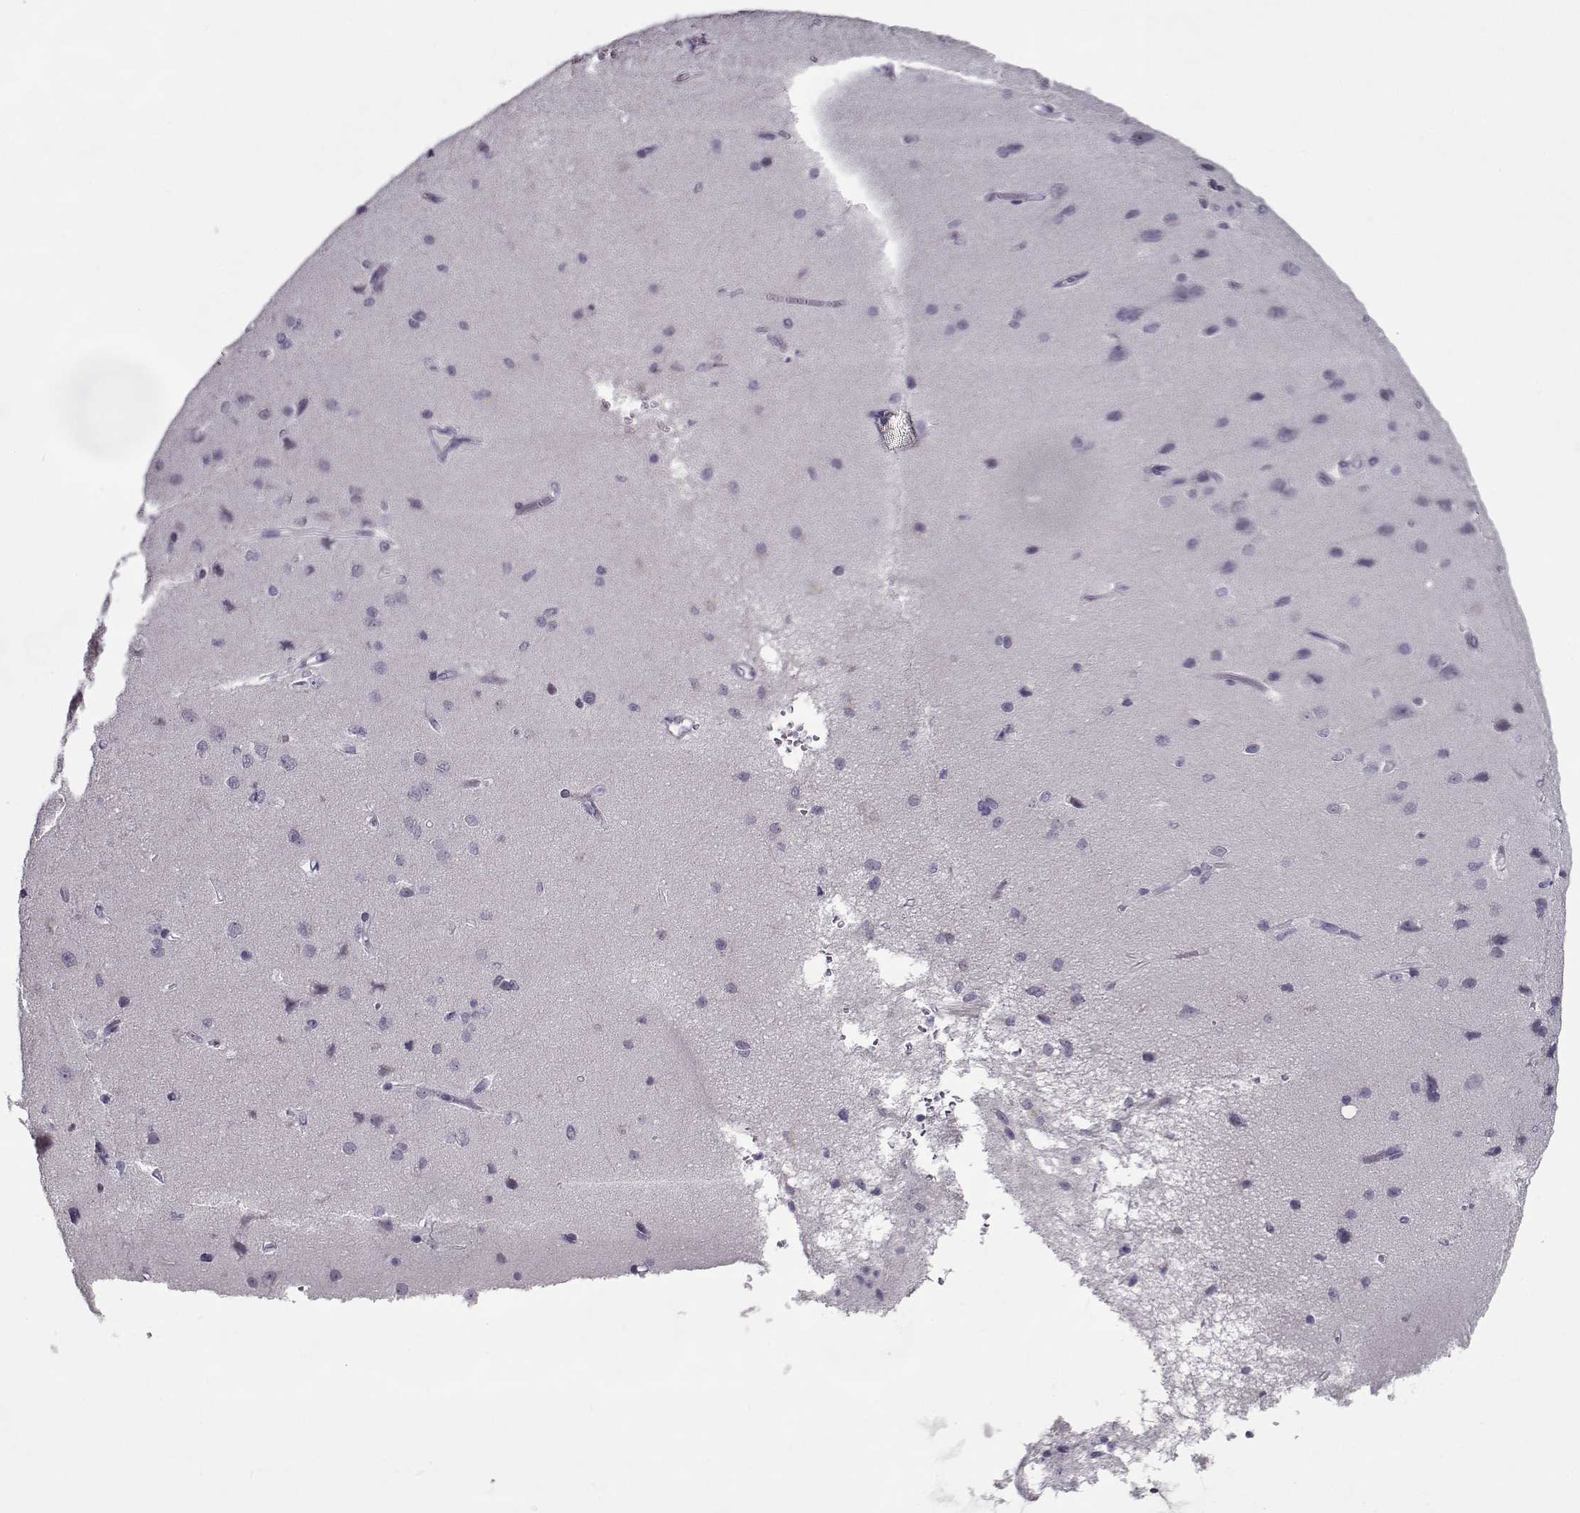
{"staining": {"intensity": "negative", "quantity": "none", "location": "none"}, "tissue": "cerebral cortex", "cell_type": "Endothelial cells", "image_type": "normal", "snomed": [{"axis": "morphology", "description": "Normal tissue, NOS"}, {"axis": "topography", "description": "Cerebral cortex"}], "caption": "A high-resolution micrograph shows IHC staining of normal cerebral cortex, which demonstrates no significant staining in endothelial cells. (DAB (3,3'-diaminobenzidine) immunohistochemistry, high magnification).", "gene": "SEC16B", "patient": {"sex": "male", "age": 37}}